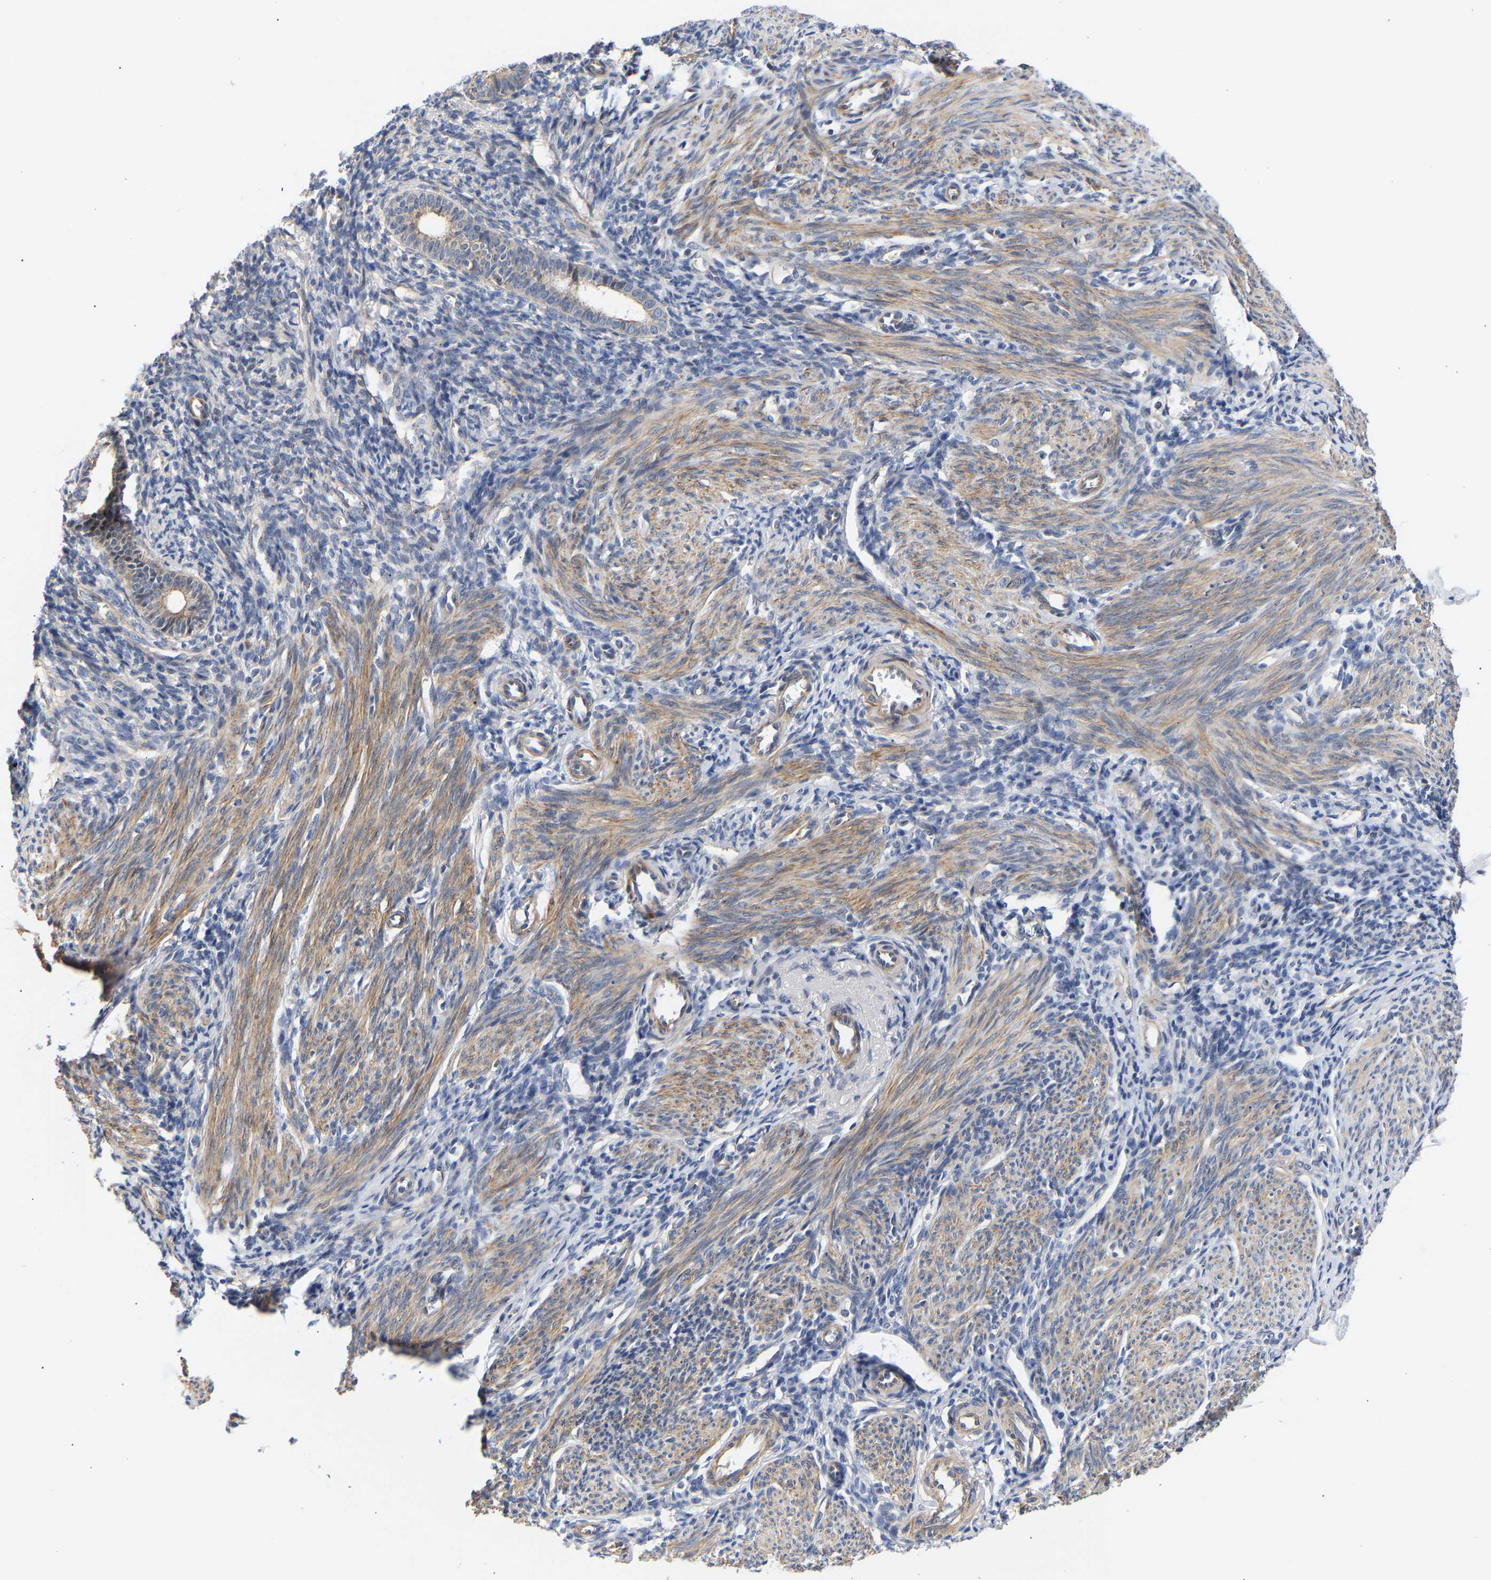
{"staining": {"intensity": "weak", "quantity": "25%-75%", "location": "cytoplasmic/membranous"}, "tissue": "endometrium", "cell_type": "Cells in endometrial stroma", "image_type": "normal", "snomed": [{"axis": "morphology", "description": "Normal tissue, NOS"}, {"axis": "morphology", "description": "Adenocarcinoma, NOS"}, {"axis": "topography", "description": "Endometrium"}], "caption": "Endometrium stained with a brown dye displays weak cytoplasmic/membranous positive expression in approximately 25%-75% of cells in endometrial stroma.", "gene": "KASH5", "patient": {"sex": "female", "age": 57}}